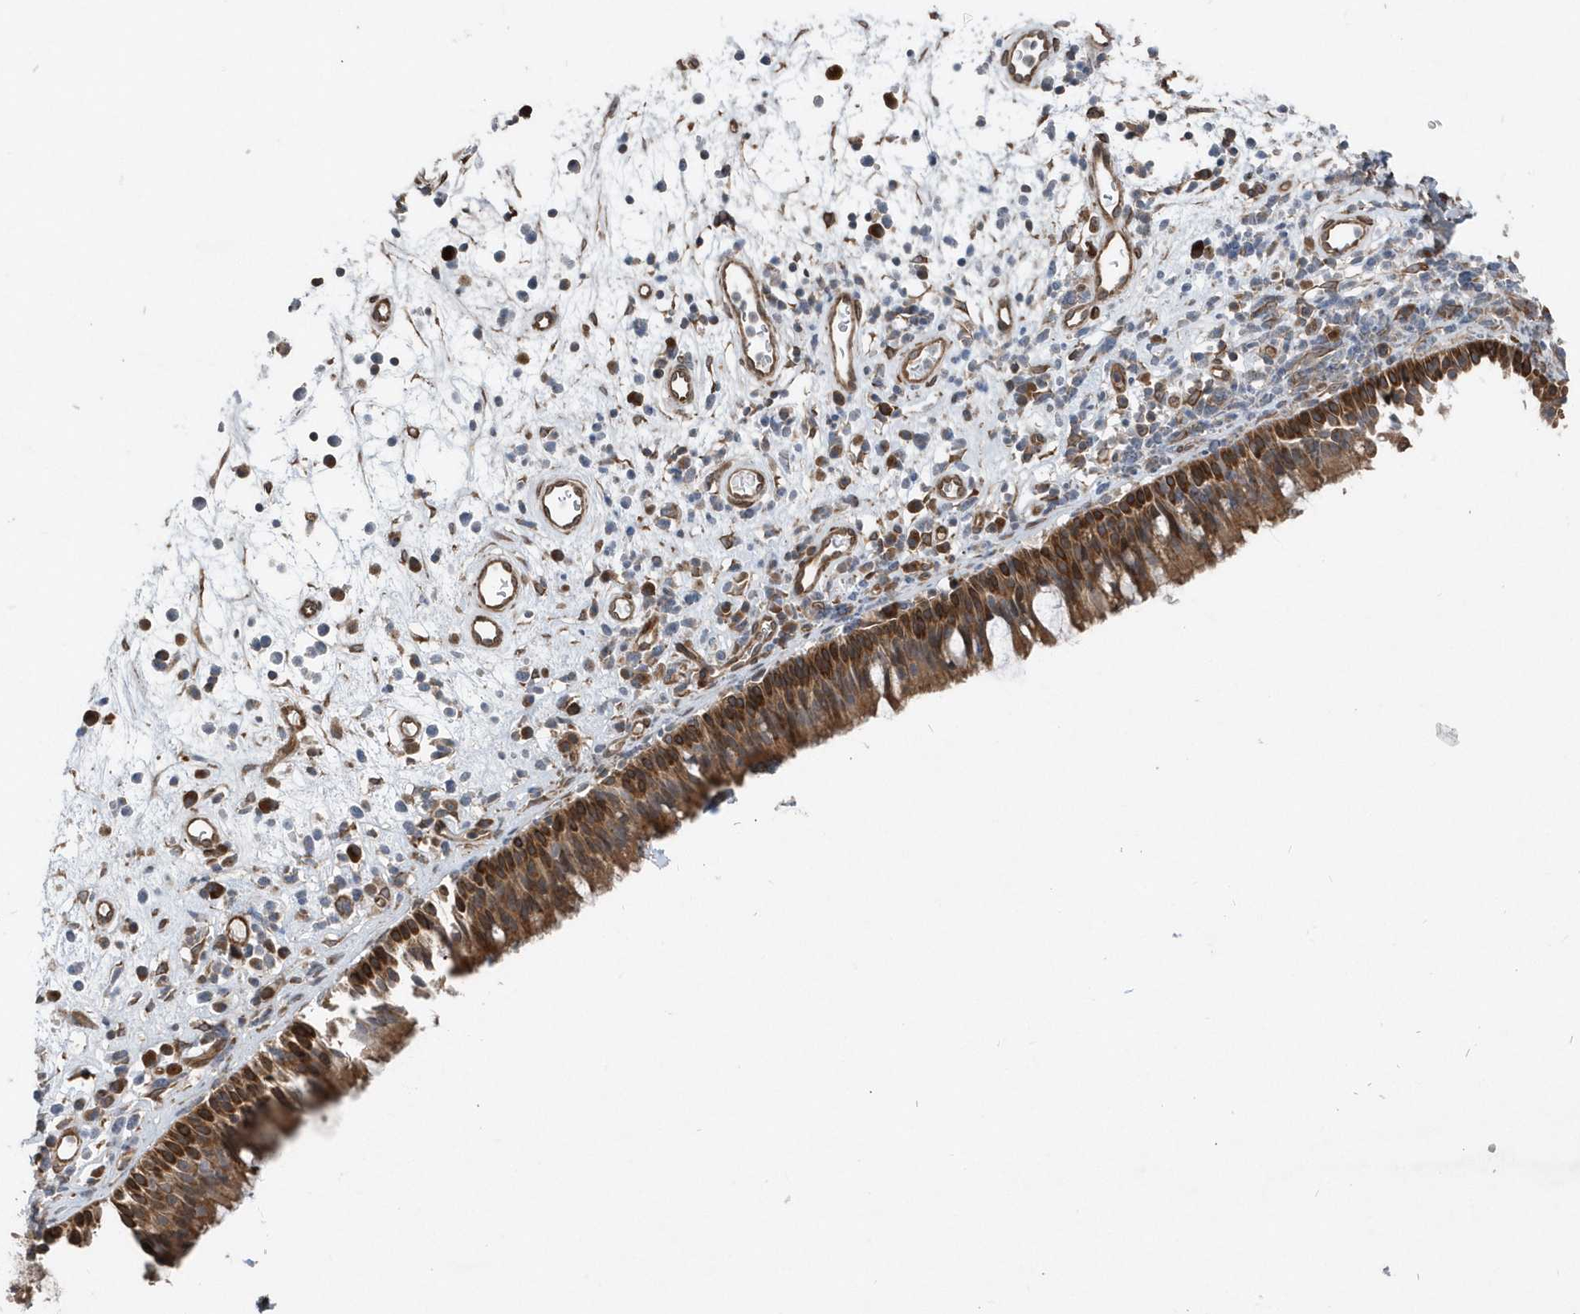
{"staining": {"intensity": "moderate", "quantity": ">75%", "location": "cytoplasmic/membranous"}, "tissue": "nasopharynx", "cell_type": "Respiratory epithelial cells", "image_type": "normal", "snomed": [{"axis": "morphology", "description": "Normal tissue, NOS"}, {"axis": "morphology", "description": "Inflammation, NOS"}, {"axis": "morphology", "description": "Malignant melanoma, Metastatic site"}, {"axis": "topography", "description": "Nasopharynx"}], "caption": "DAB (3,3'-diaminobenzidine) immunohistochemical staining of unremarkable human nasopharynx demonstrates moderate cytoplasmic/membranous protein positivity in approximately >75% of respiratory epithelial cells. The staining was performed using DAB, with brown indicating positive protein expression. Nuclei are stained blue with hematoxylin.", "gene": "MCC", "patient": {"sex": "male", "age": 70}}